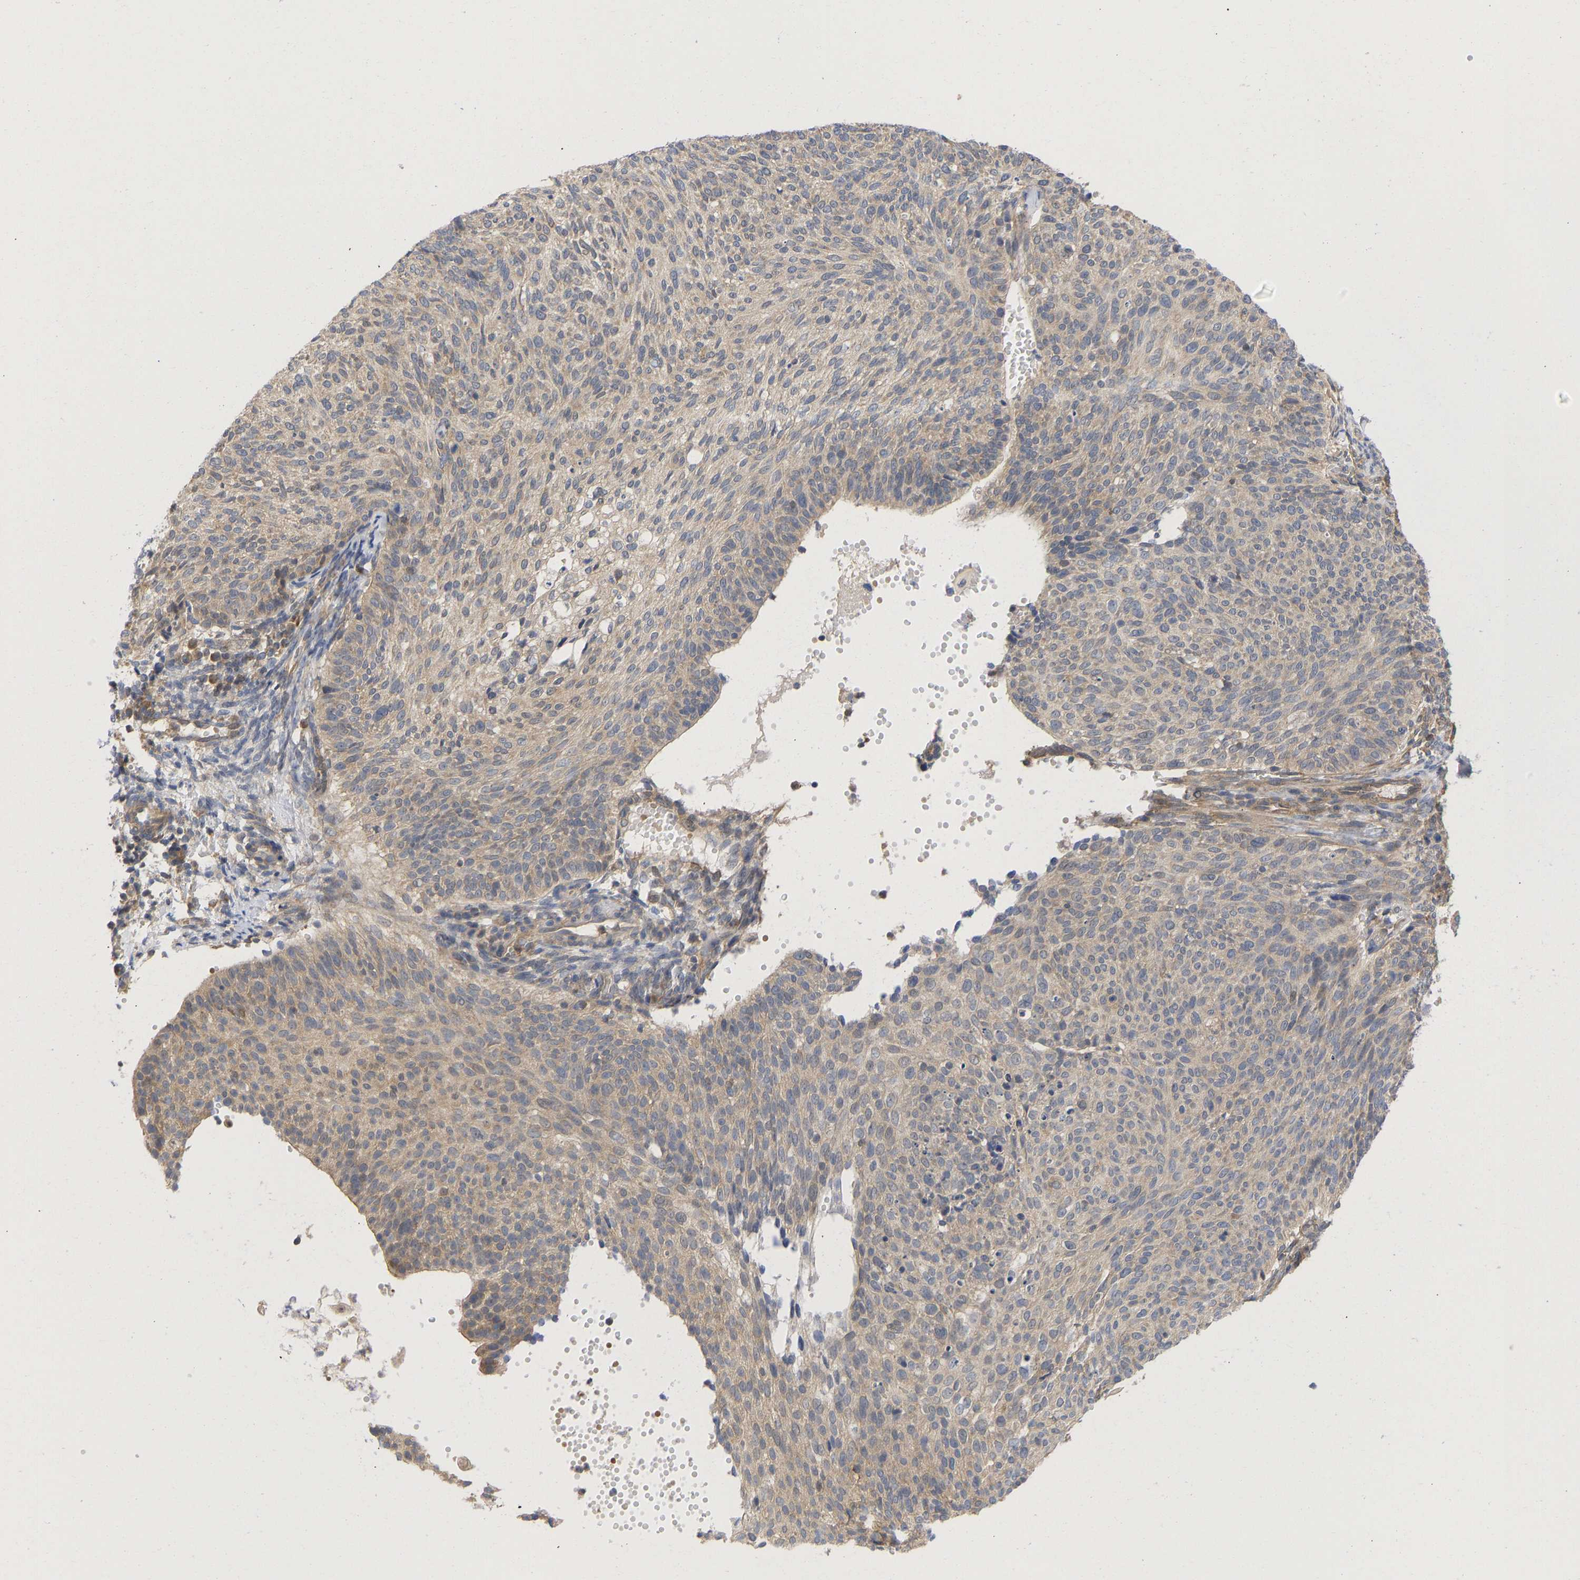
{"staining": {"intensity": "weak", "quantity": ">75%", "location": "cytoplasmic/membranous"}, "tissue": "cervical cancer", "cell_type": "Tumor cells", "image_type": "cancer", "snomed": [{"axis": "morphology", "description": "Squamous cell carcinoma, NOS"}, {"axis": "topography", "description": "Cervix"}], "caption": "Immunohistochemistry (IHC) of cervical squamous cell carcinoma demonstrates low levels of weak cytoplasmic/membranous positivity in approximately >75% of tumor cells.", "gene": "MAP2K3", "patient": {"sex": "female", "age": 70}}